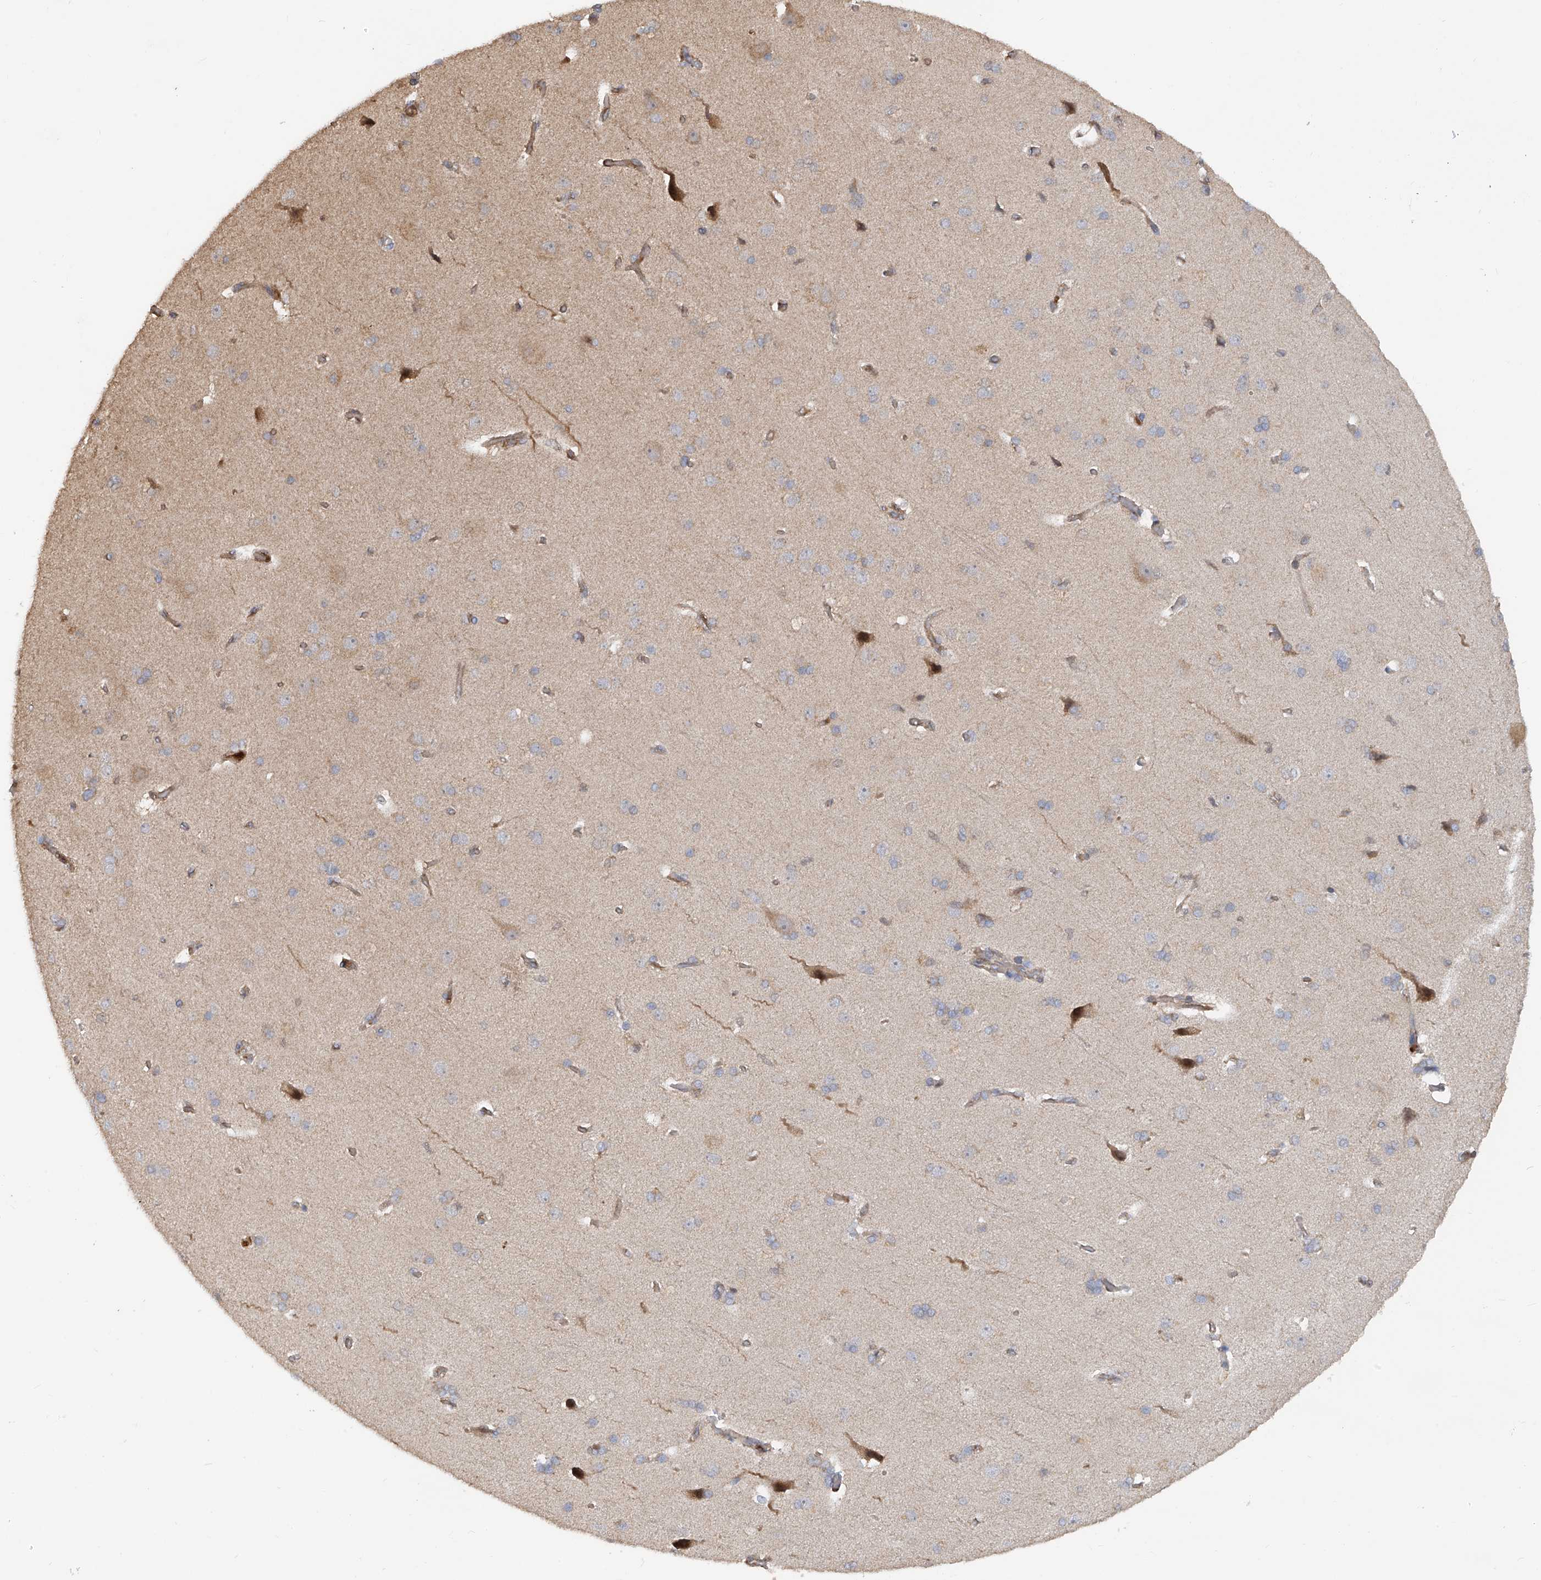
{"staining": {"intensity": "weak", "quantity": ">75%", "location": "cytoplasmic/membranous"}, "tissue": "cerebral cortex", "cell_type": "Endothelial cells", "image_type": "normal", "snomed": [{"axis": "morphology", "description": "Normal tissue, NOS"}, {"axis": "topography", "description": "Cerebral cortex"}], "caption": "Weak cytoplasmic/membranous expression for a protein is identified in about >75% of endothelial cells of normal cerebral cortex using immunohistochemistry (IHC).", "gene": "ATAD2B", "patient": {"sex": "male", "age": 62}}